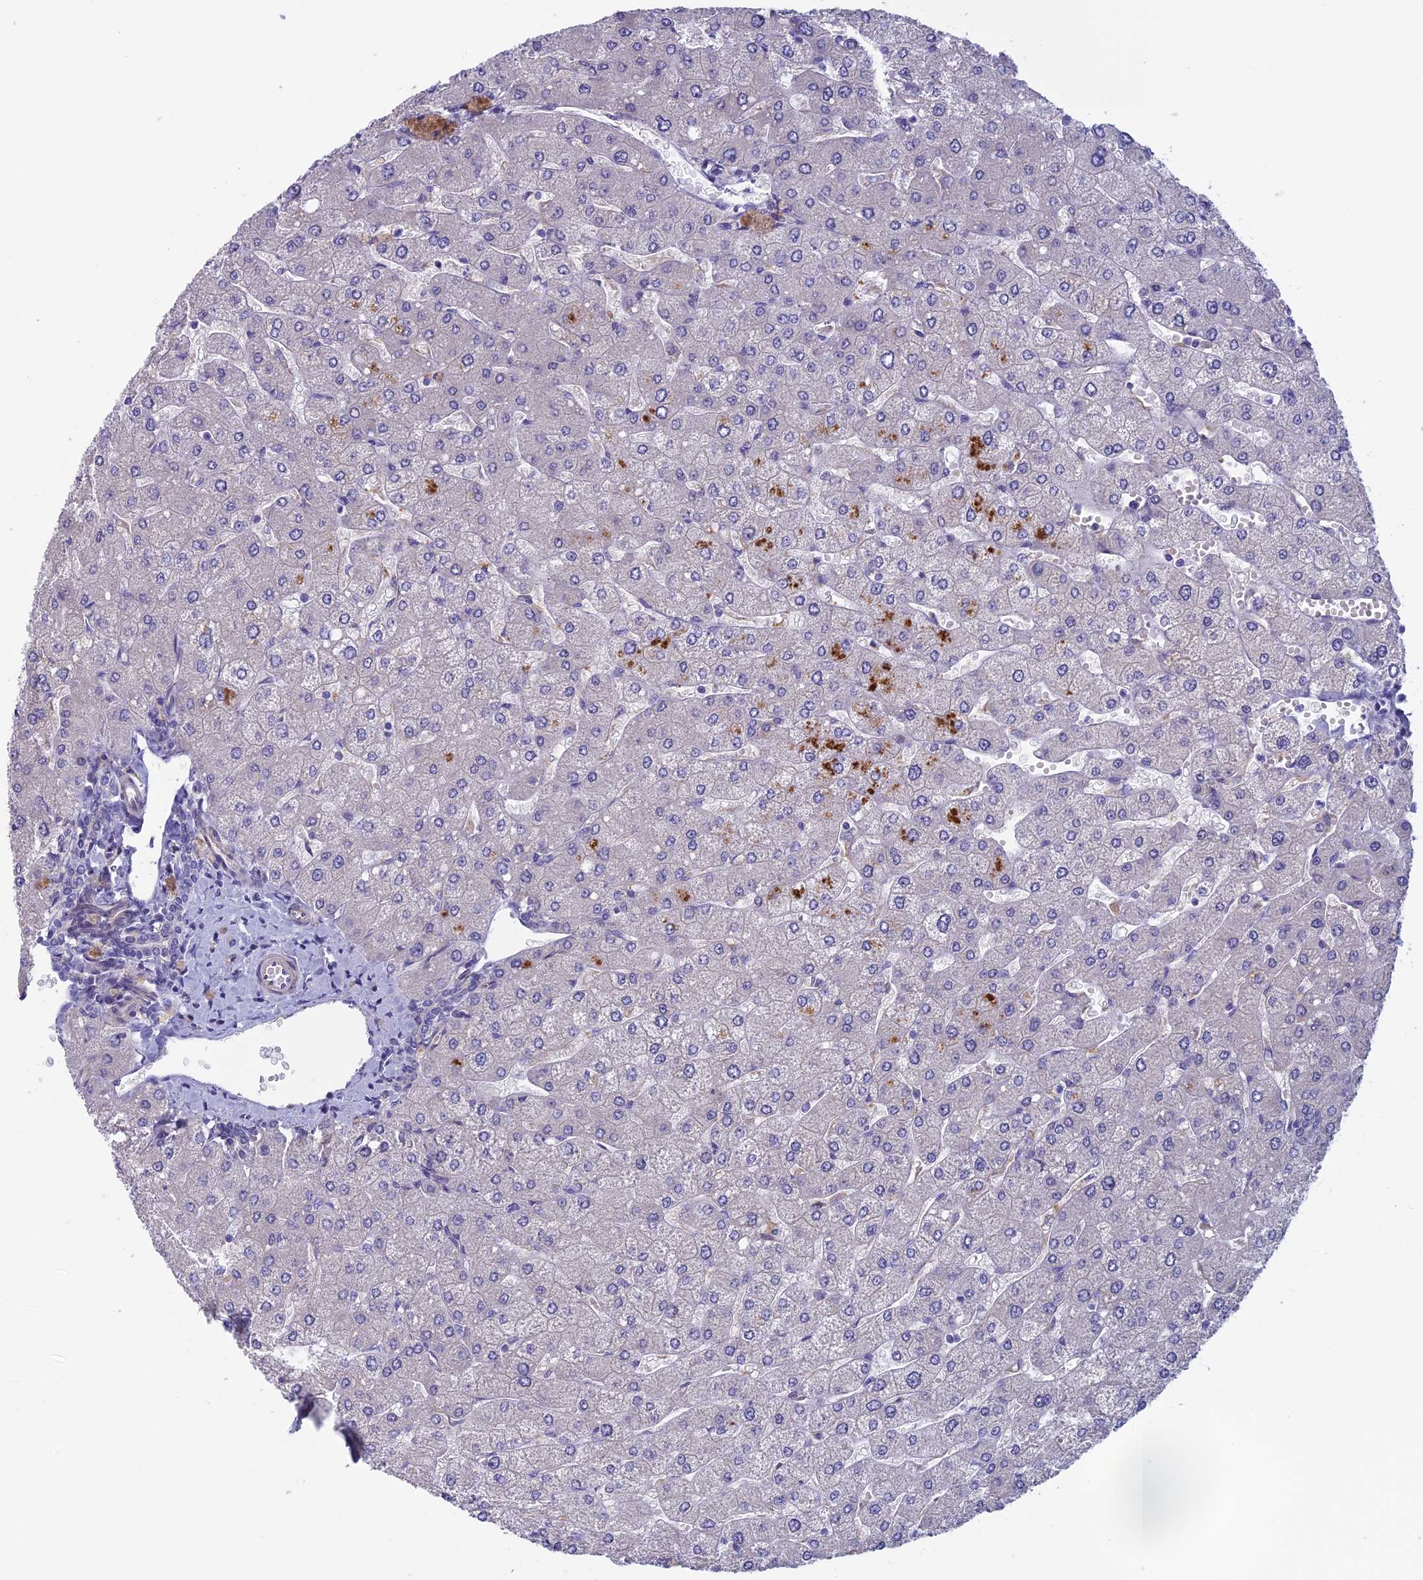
{"staining": {"intensity": "negative", "quantity": "none", "location": "none"}, "tissue": "liver", "cell_type": "Cholangiocytes", "image_type": "normal", "snomed": [{"axis": "morphology", "description": "Normal tissue, NOS"}, {"axis": "topography", "description": "Liver"}], "caption": "Immunohistochemistry photomicrograph of benign liver stained for a protein (brown), which shows no expression in cholangiocytes.", "gene": "CNOT6L", "patient": {"sex": "male", "age": 55}}